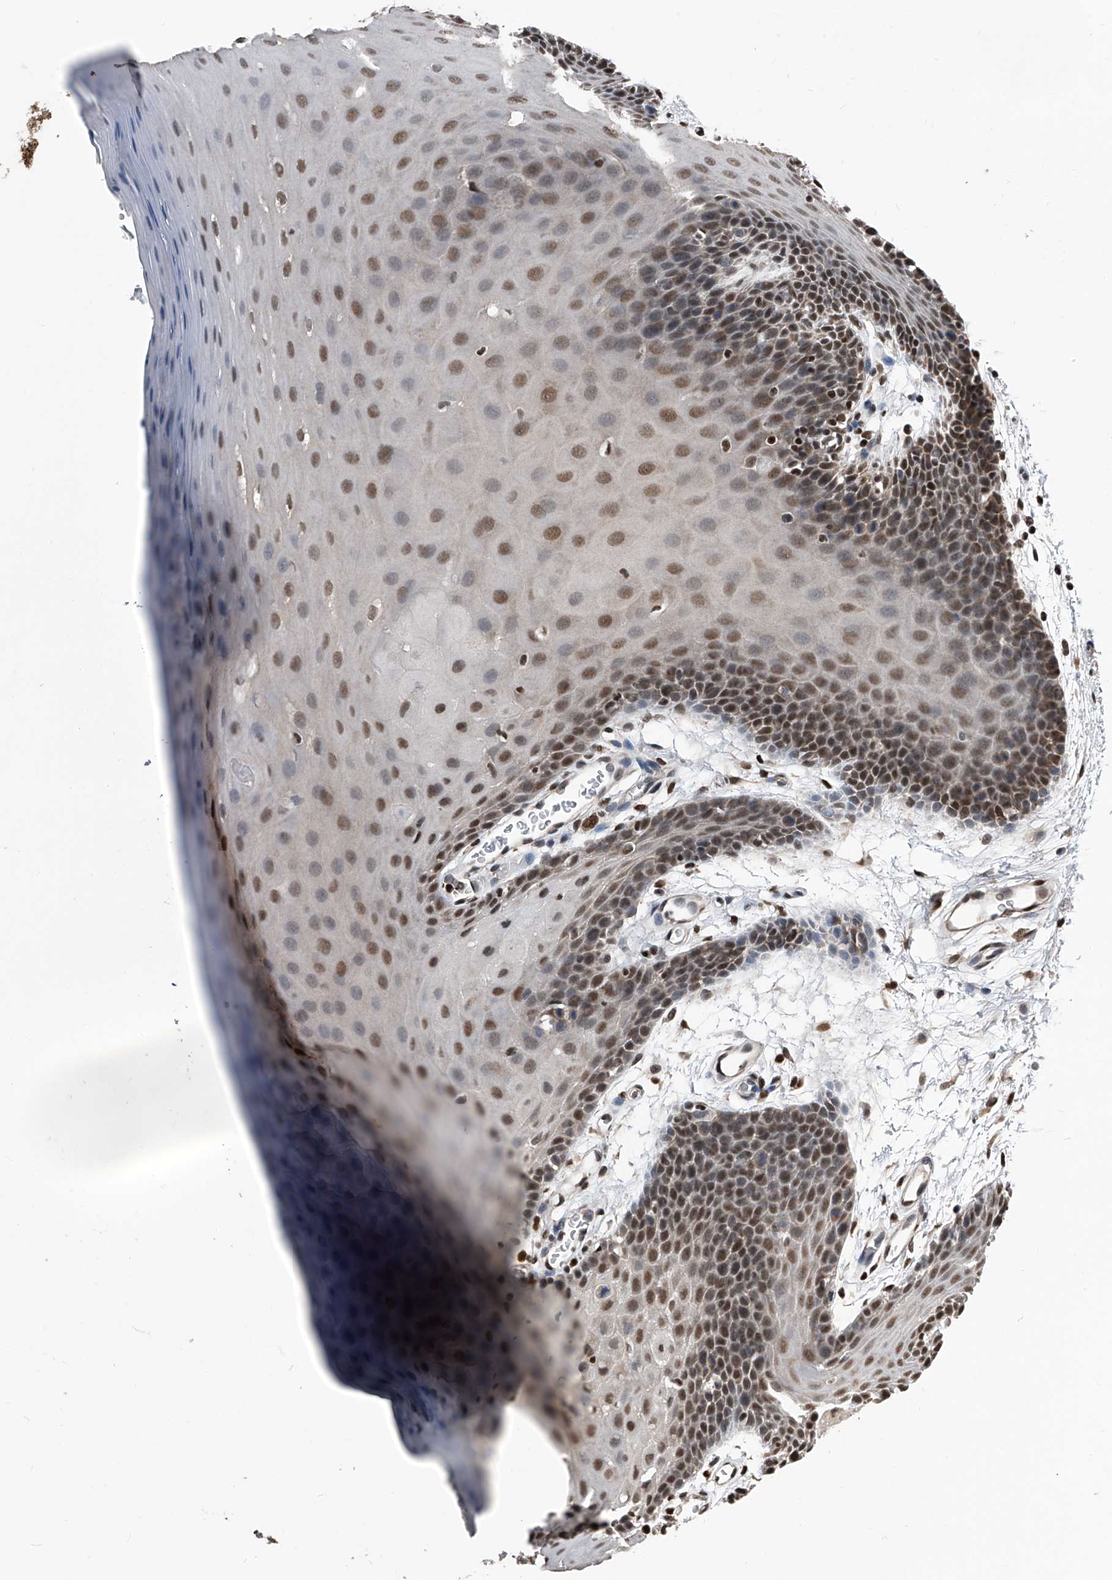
{"staining": {"intensity": "moderate", "quantity": ">75%", "location": "nuclear"}, "tissue": "oral mucosa", "cell_type": "Squamous epithelial cells", "image_type": "normal", "snomed": [{"axis": "morphology", "description": "Normal tissue, NOS"}, {"axis": "morphology", "description": "Squamous cell carcinoma, NOS"}, {"axis": "topography", "description": "Skeletal muscle"}, {"axis": "topography", "description": "Oral tissue"}, {"axis": "topography", "description": "Salivary gland"}, {"axis": "topography", "description": "Head-Neck"}], "caption": "This photomicrograph reveals IHC staining of normal human oral mucosa, with medium moderate nuclear staining in about >75% of squamous epithelial cells.", "gene": "FKBP5", "patient": {"sex": "male", "age": 54}}